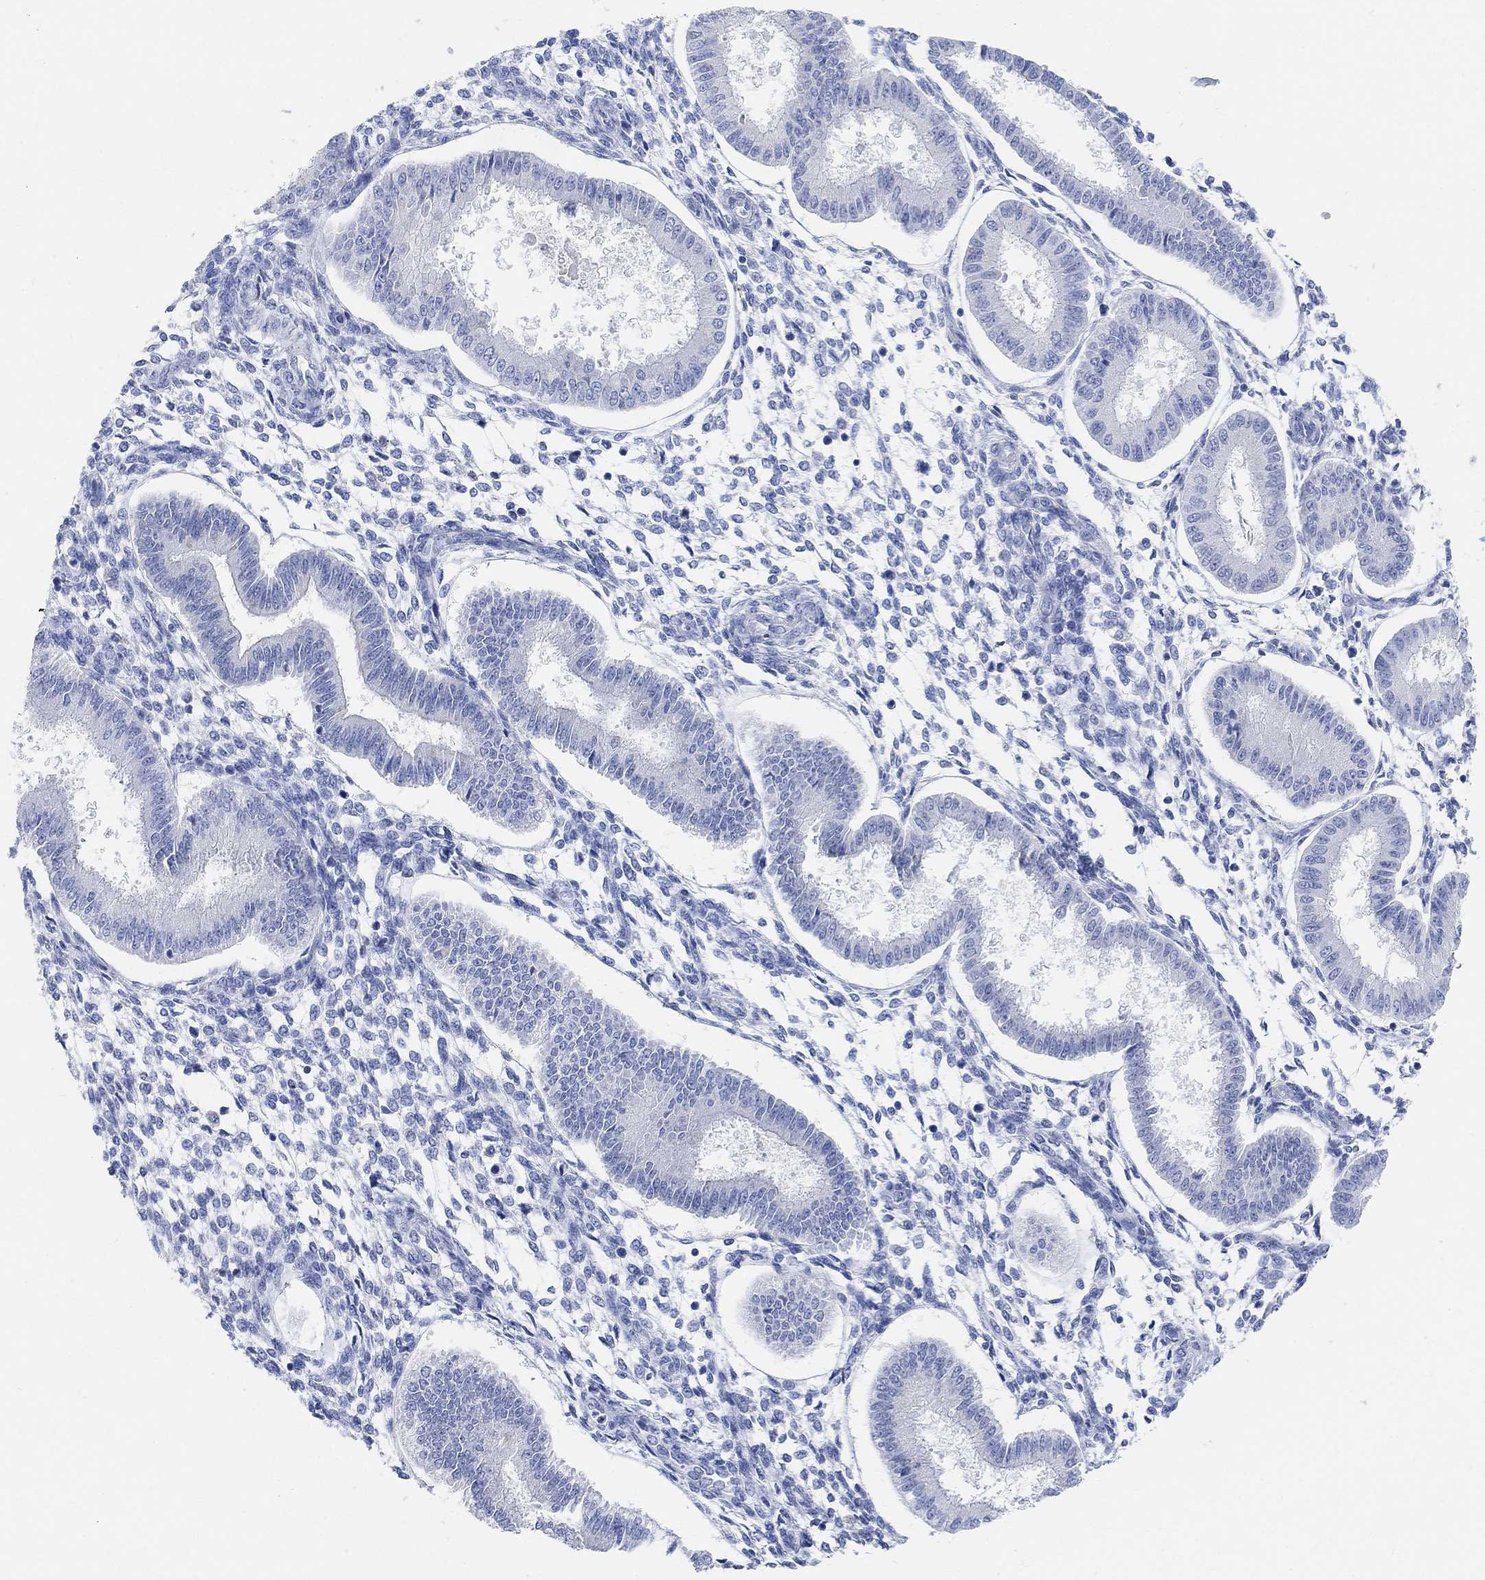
{"staining": {"intensity": "negative", "quantity": "none", "location": "none"}, "tissue": "endometrium", "cell_type": "Cells in endometrial stroma", "image_type": "normal", "snomed": [{"axis": "morphology", "description": "Normal tissue, NOS"}, {"axis": "topography", "description": "Endometrium"}], "caption": "Endometrium stained for a protein using IHC displays no positivity cells in endometrial stroma.", "gene": "RETNLB", "patient": {"sex": "female", "age": 43}}